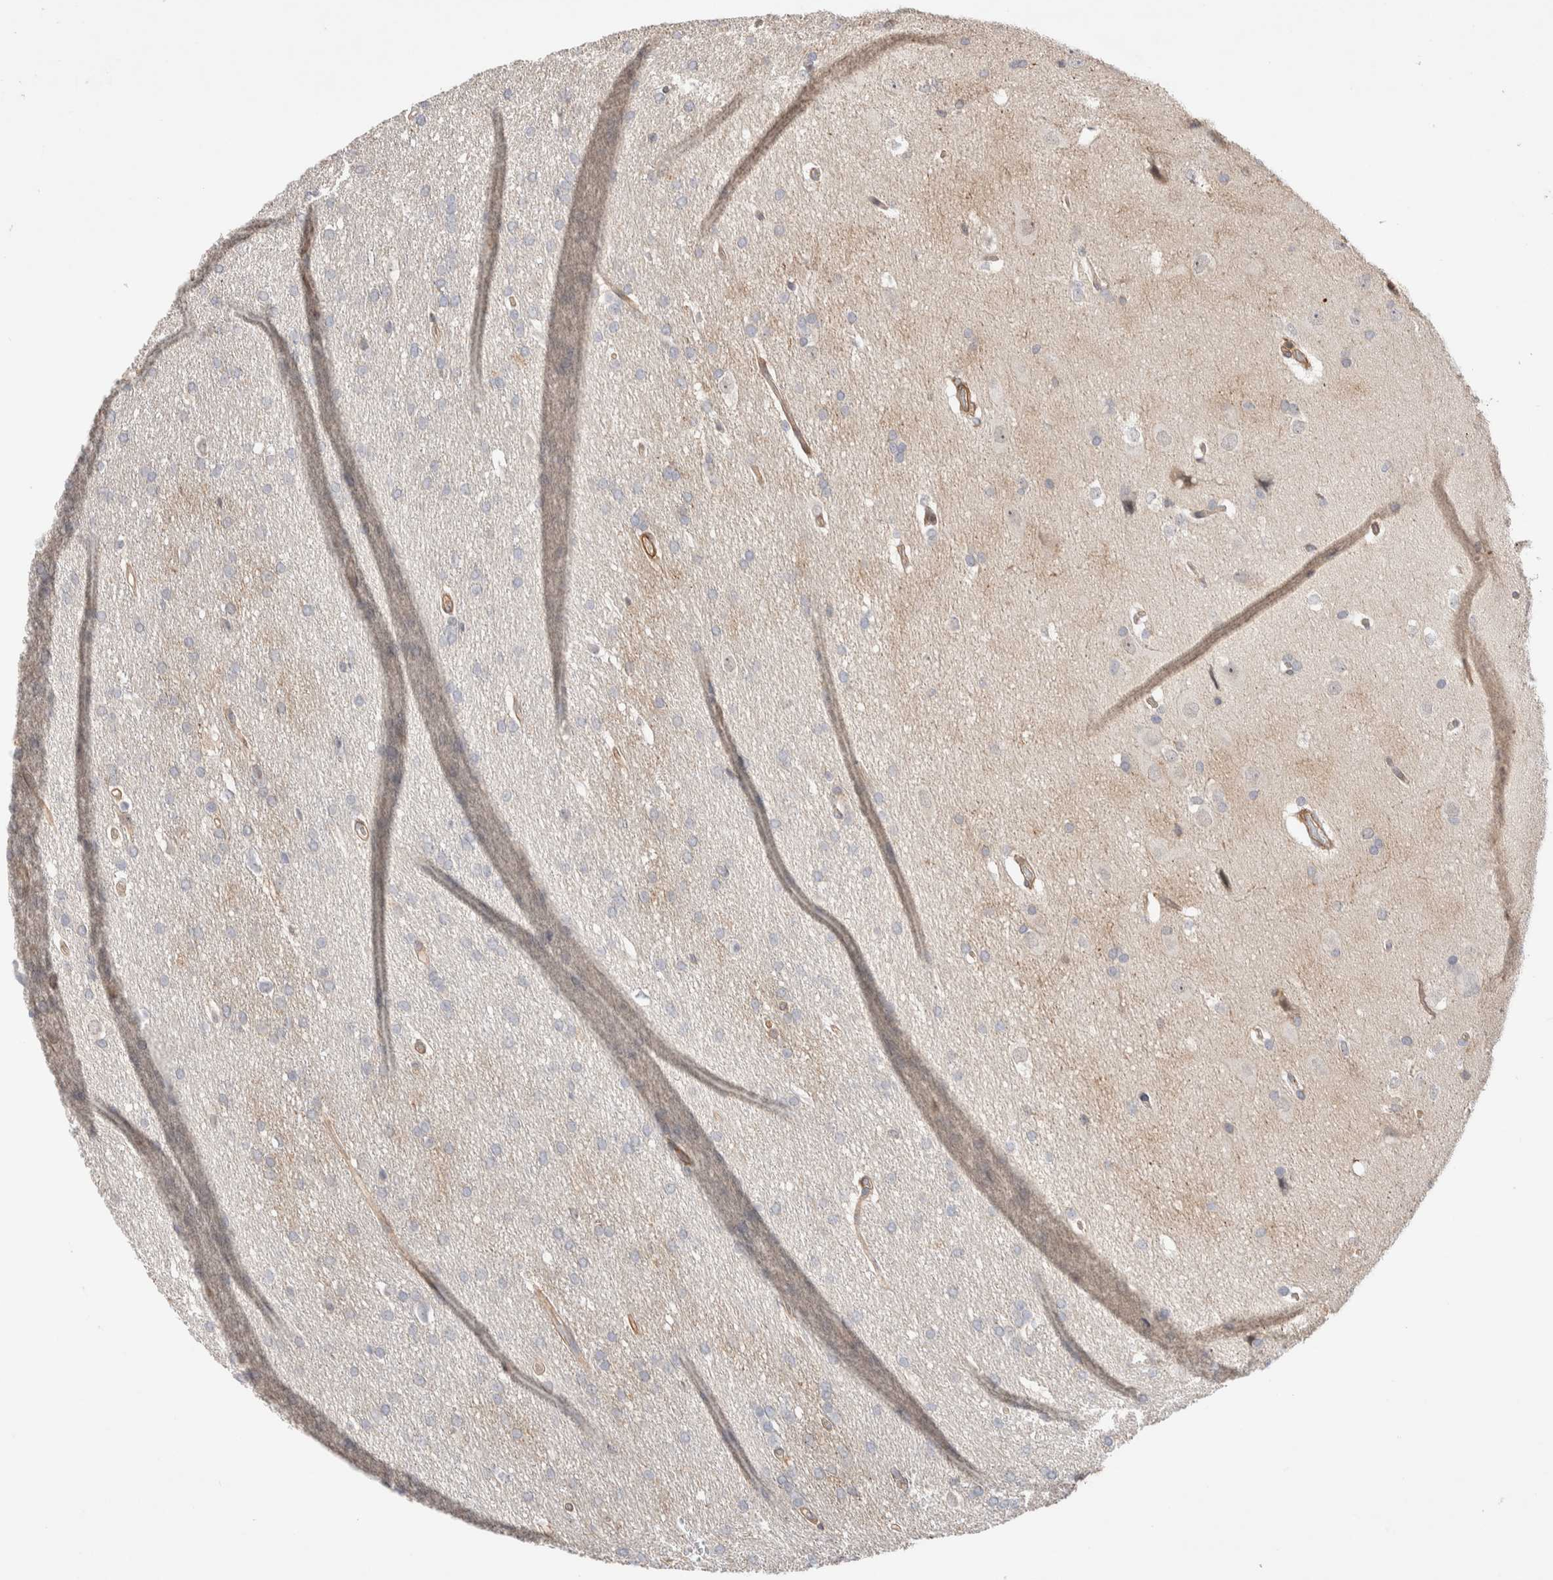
{"staining": {"intensity": "negative", "quantity": "none", "location": "none"}, "tissue": "glioma", "cell_type": "Tumor cells", "image_type": "cancer", "snomed": [{"axis": "morphology", "description": "Glioma, malignant, Low grade"}, {"axis": "topography", "description": "Brain"}], "caption": "DAB (3,3'-diaminobenzidine) immunohistochemical staining of glioma displays no significant expression in tumor cells.", "gene": "ZNF704", "patient": {"sex": "female", "age": 37}}